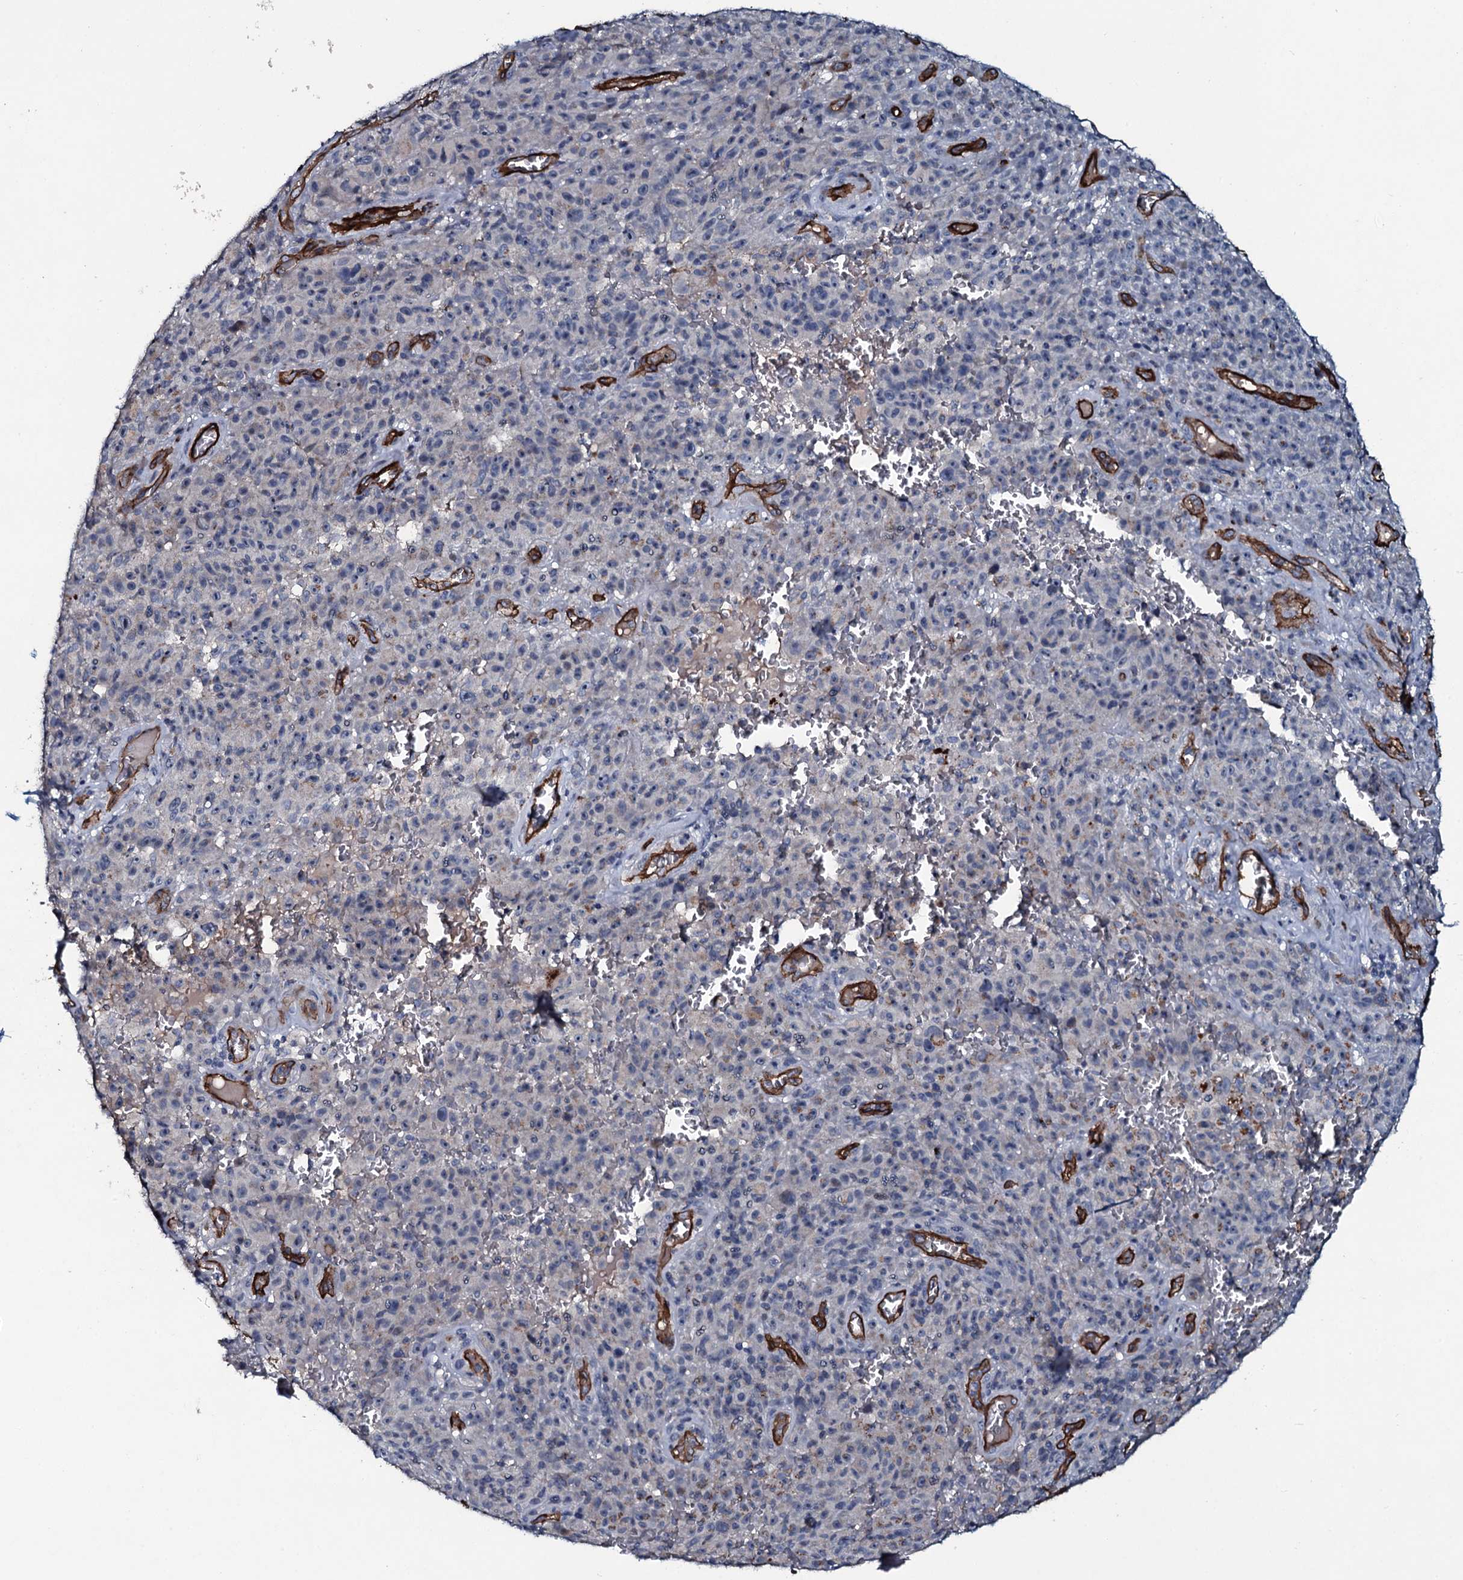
{"staining": {"intensity": "negative", "quantity": "none", "location": "none"}, "tissue": "melanoma", "cell_type": "Tumor cells", "image_type": "cancer", "snomed": [{"axis": "morphology", "description": "Malignant melanoma, NOS"}, {"axis": "topography", "description": "Skin"}], "caption": "Image shows no significant protein expression in tumor cells of melanoma.", "gene": "CLEC14A", "patient": {"sex": "female", "age": 82}}